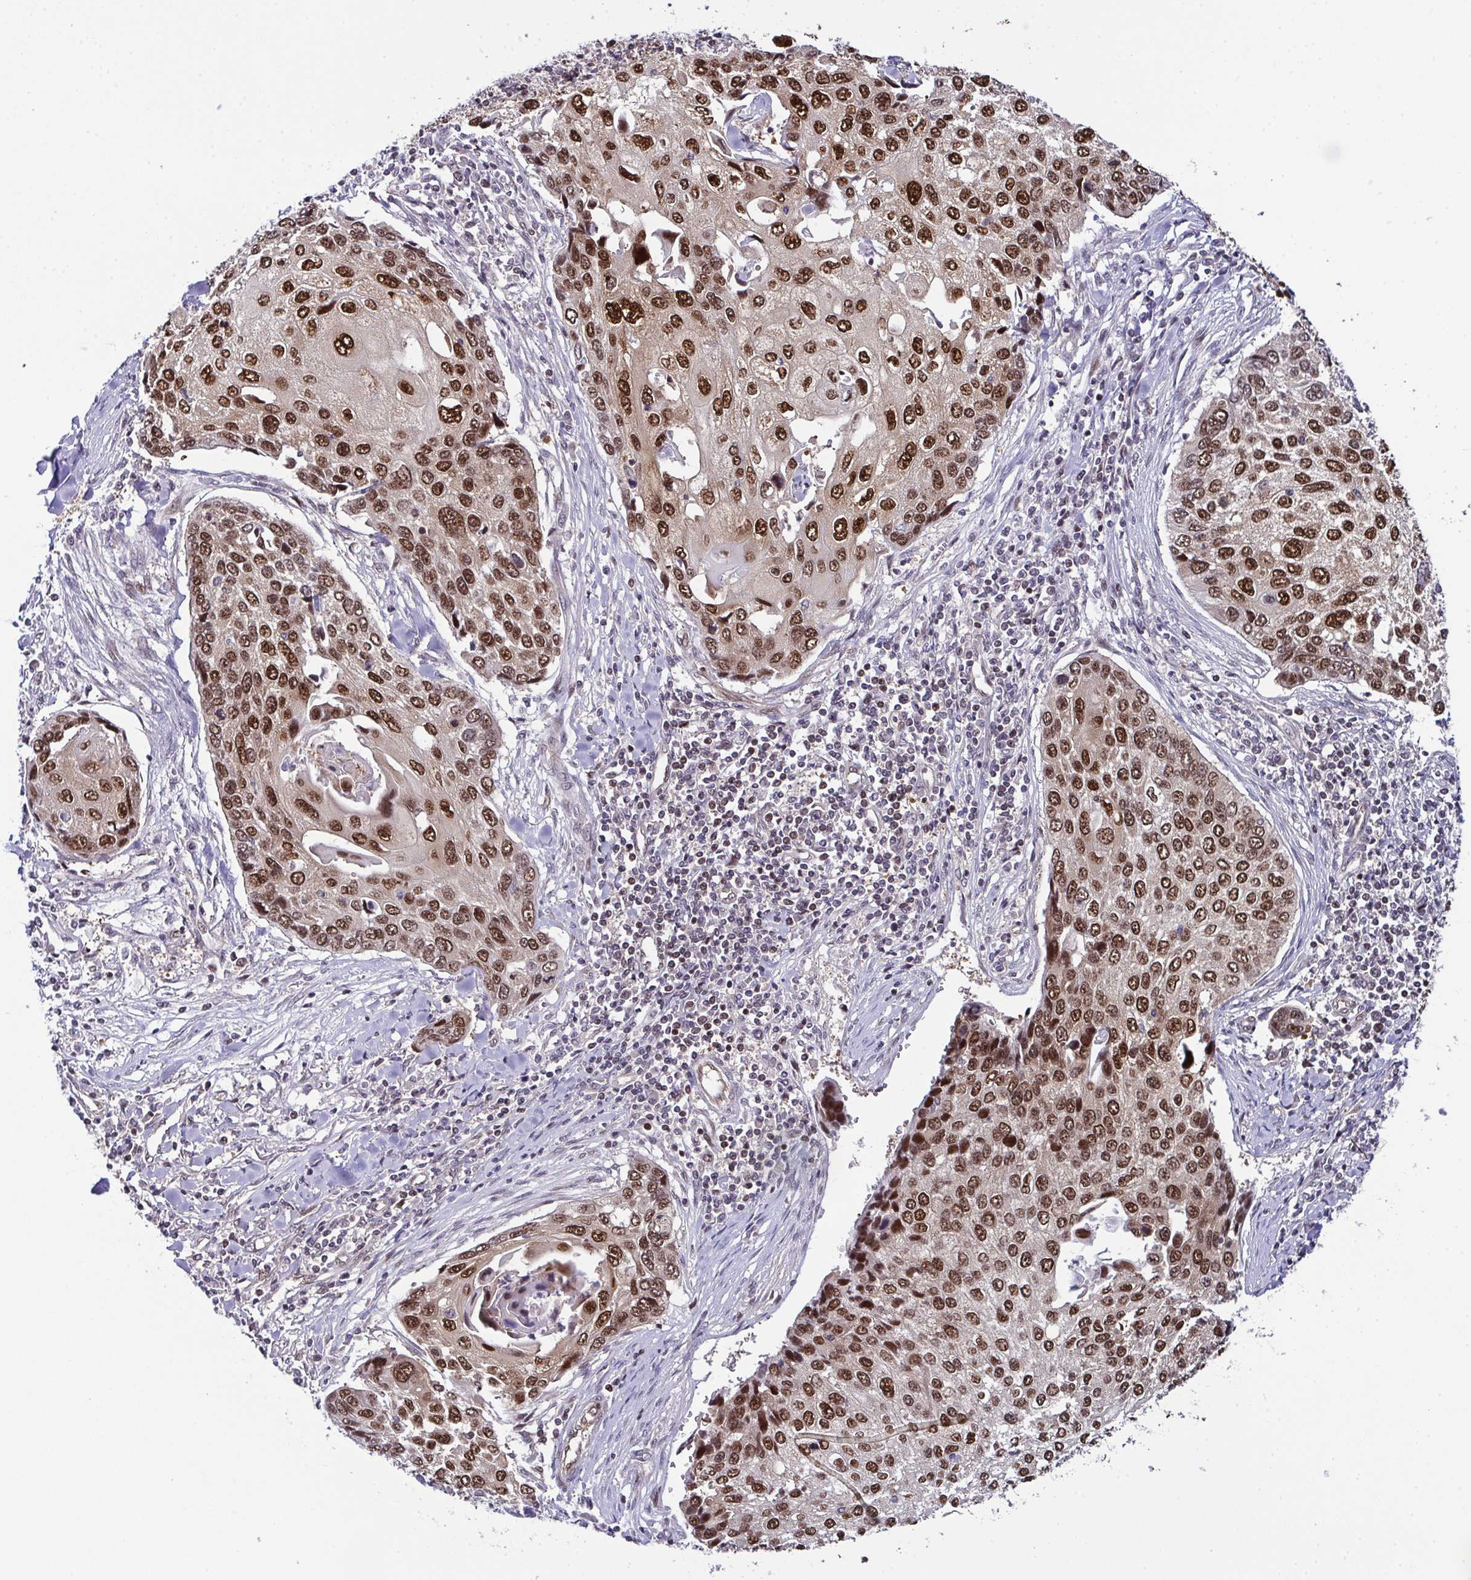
{"staining": {"intensity": "moderate", "quantity": ">75%", "location": "nuclear"}, "tissue": "lung cancer", "cell_type": "Tumor cells", "image_type": "cancer", "snomed": [{"axis": "morphology", "description": "Squamous cell carcinoma, NOS"}, {"axis": "morphology", "description": "Squamous cell carcinoma, metastatic, NOS"}, {"axis": "topography", "description": "Lung"}], "caption": "High-power microscopy captured an IHC micrograph of lung squamous cell carcinoma, revealing moderate nuclear positivity in approximately >75% of tumor cells.", "gene": "DNAJB1", "patient": {"sex": "male", "age": 63}}